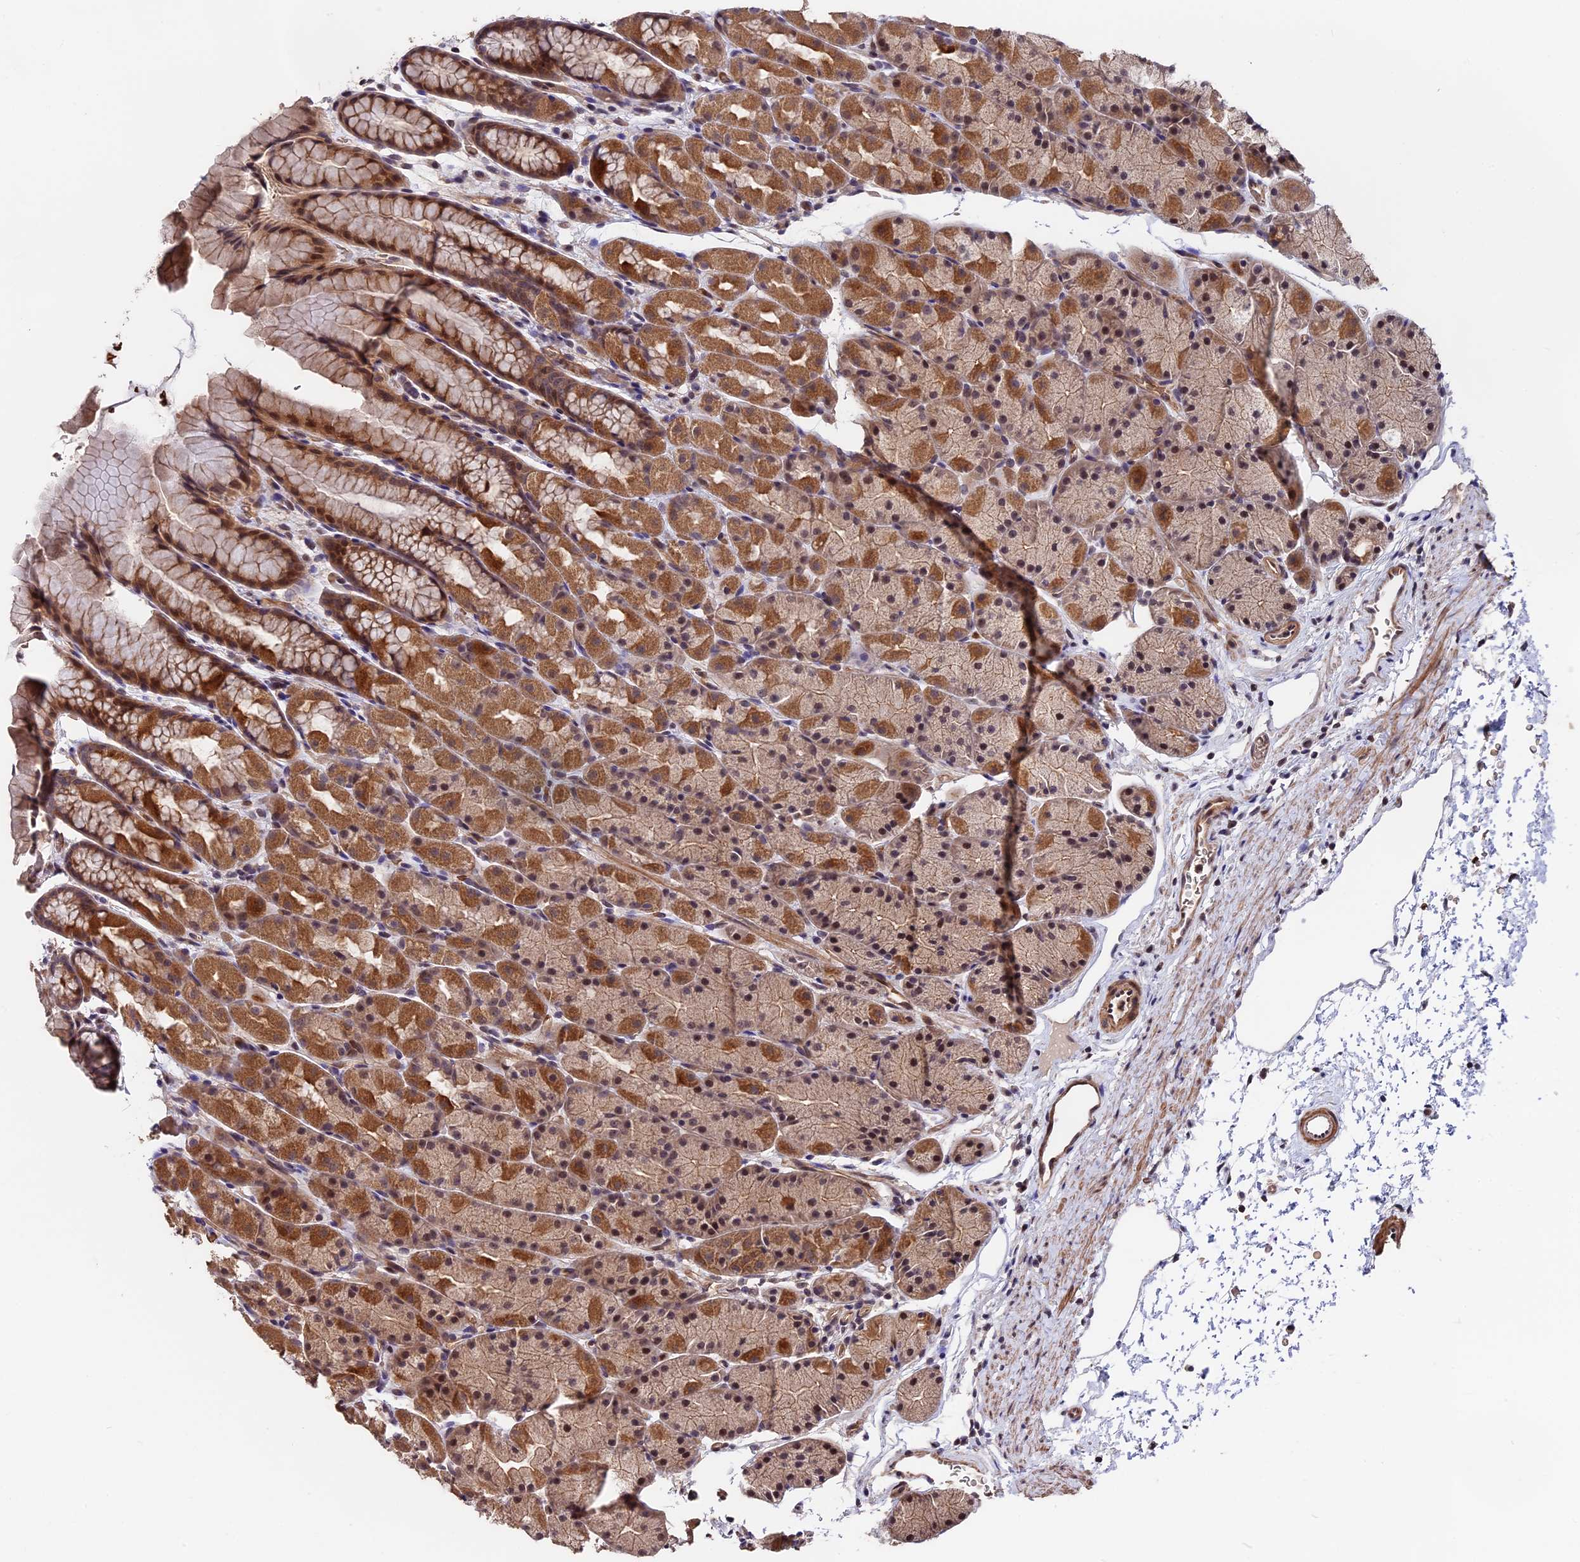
{"staining": {"intensity": "moderate", "quantity": ">75%", "location": "cytoplasmic/membranous,nuclear"}, "tissue": "stomach", "cell_type": "Glandular cells", "image_type": "normal", "snomed": [{"axis": "morphology", "description": "Normal tissue, NOS"}, {"axis": "topography", "description": "Stomach, upper"}, {"axis": "topography", "description": "Stomach"}], "caption": "Brown immunohistochemical staining in benign human stomach exhibits moderate cytoplasmic/membranous,nuclear staining in approximately >75% of glandular cells.", "gene": "ZC3H10", "patient": {"sex": "male", "age": 47}}